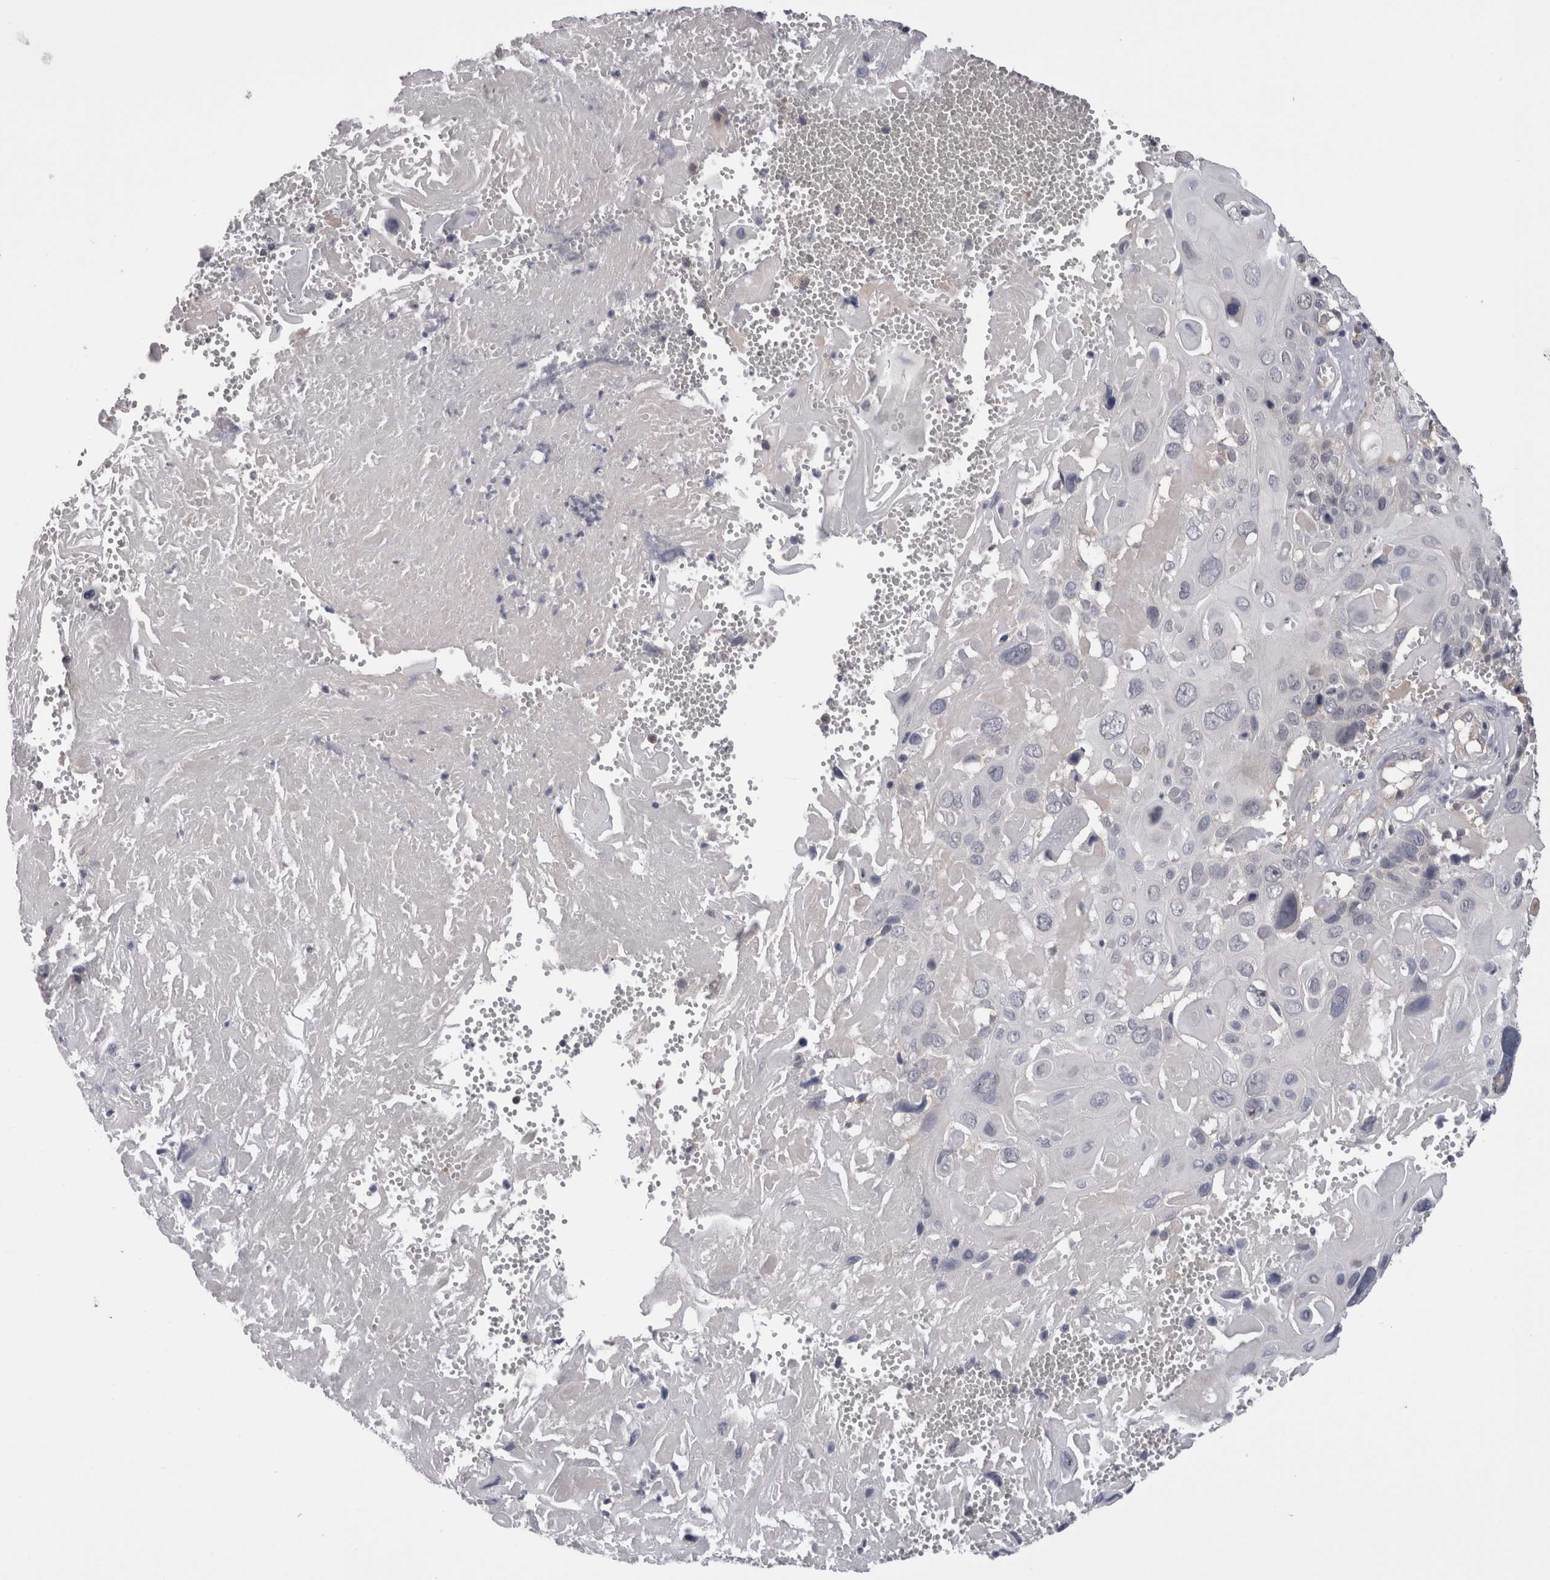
{"staining": {"intensity": "negative", "quantity": "none", "location": "none"}, "tissue": "cervical cancer", "cell_type": "Tumor cells", "image_type": "cancer", "snomed": [{"axis": "morphology", "description": "Squamous cell carcinoma, NOS"}, {"axis": "topography", "description": "Cervix"}], "caption": "High power microscopy micrograph of an IHC micrograph of squamous cell carcinoma (cervical), revealing no significant staining in tumor cells. The staining is performed using DAB brown chromogen with nuclei counter-stained in using hematoxylin.", "gene": "DCTN6", "patient": {"sex": "female", "age": 74}}